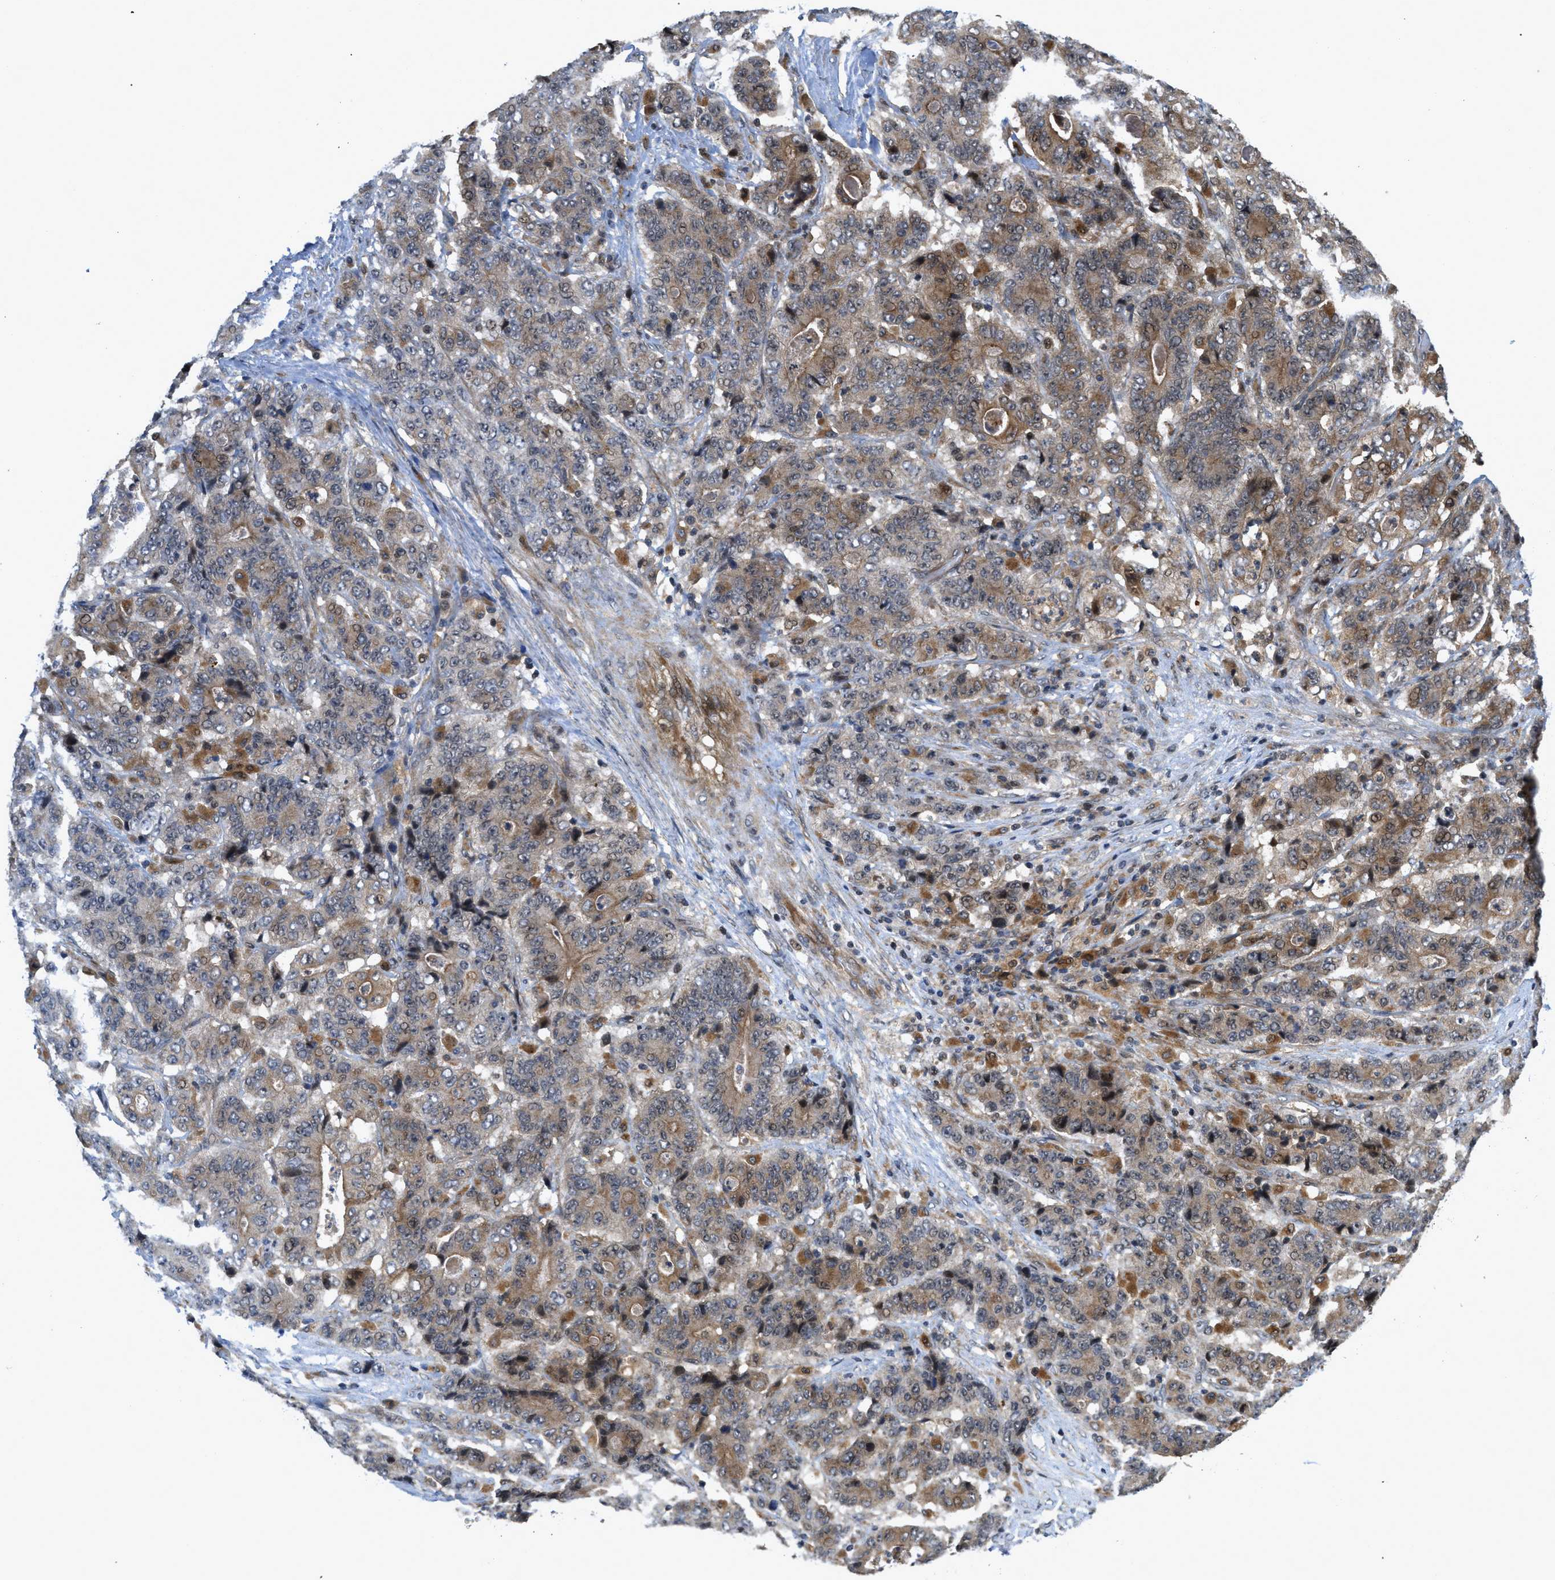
{"staining": {"intensity": "moderate", "quantity": ">75%", "location": "cytoplasmic/membranous,nuclear"}, "tissue": "stomach cancer", "cell_type": "Tumor cells", "image_type": "cancer", "snomed": [{"axis": "morphology", "description": "Adenocarcinoma, NOS"}, {"axis": "topography", "description": "Stomach"}], "caption": "Stomach cancer tissue exhibits moderate cytoplasmic/membranous and nuclear expression in about >75% of tumor cells, visualized by immunohistochemistry.", "gene": "DNAJC28", "patient": {"sex": "female", "age": 73}}